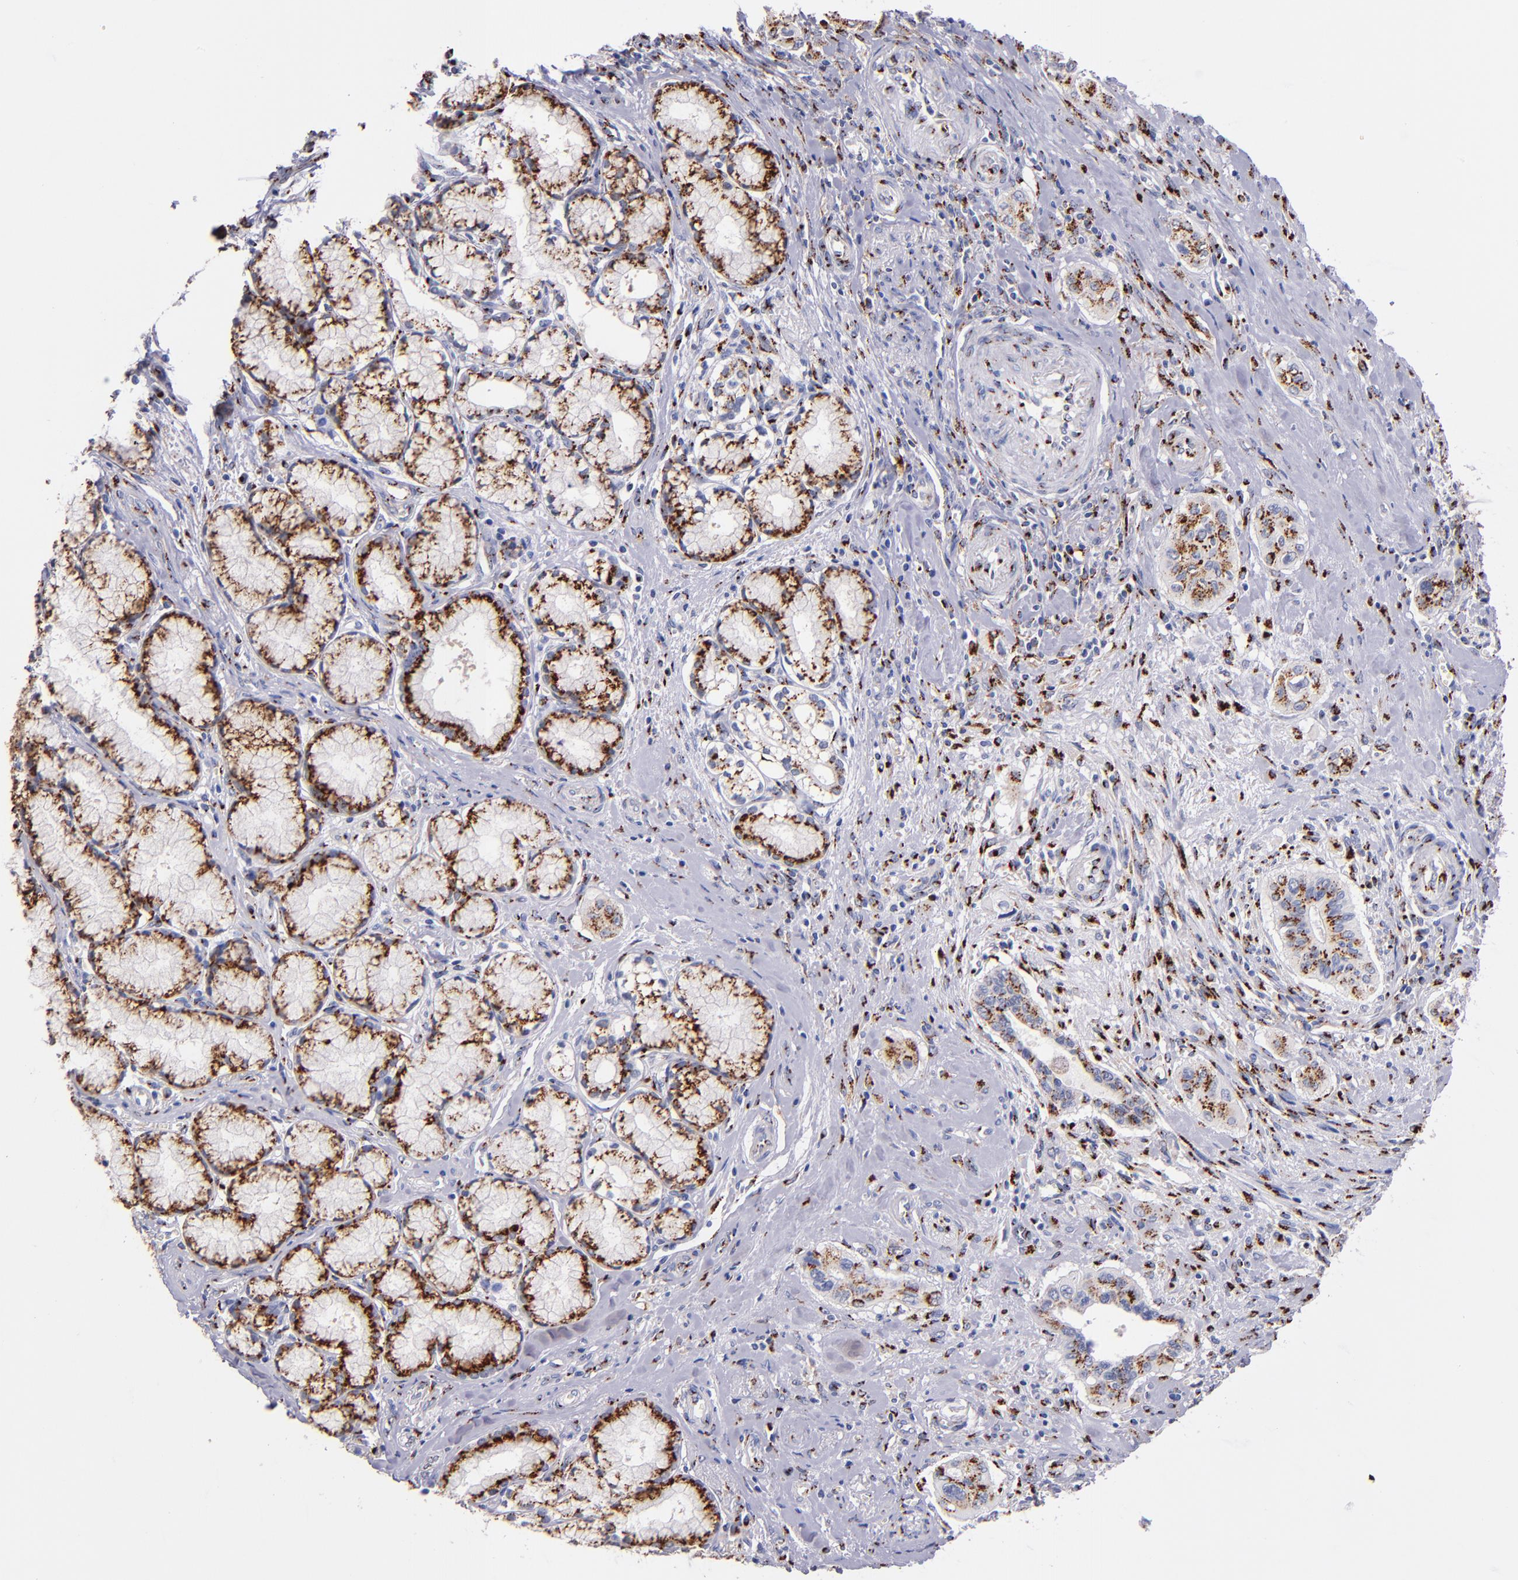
{"staining": {"intensity": "moderate", "quantity": ">75%", "location": "cytoplasmic/membranous"}, "tissue": "pancreatic cancer", "cell_type": "Tumor cells", "image_type": "cancer", "snomed": [{"axis": "morphology", "description": "Adenocarcinoma, NOS"}, {"axis": "topography", "description": "Pancreas"}], "caption": "DAB immunohistochemical staining of human pancreatic cancer (adenocarcinoma) displays moderate cytoplasmic/membranous protein expression in approximately >75% of tumor cells.", "gene": "GOLIM4", "patient": {"sex": "male", "age": 77}}